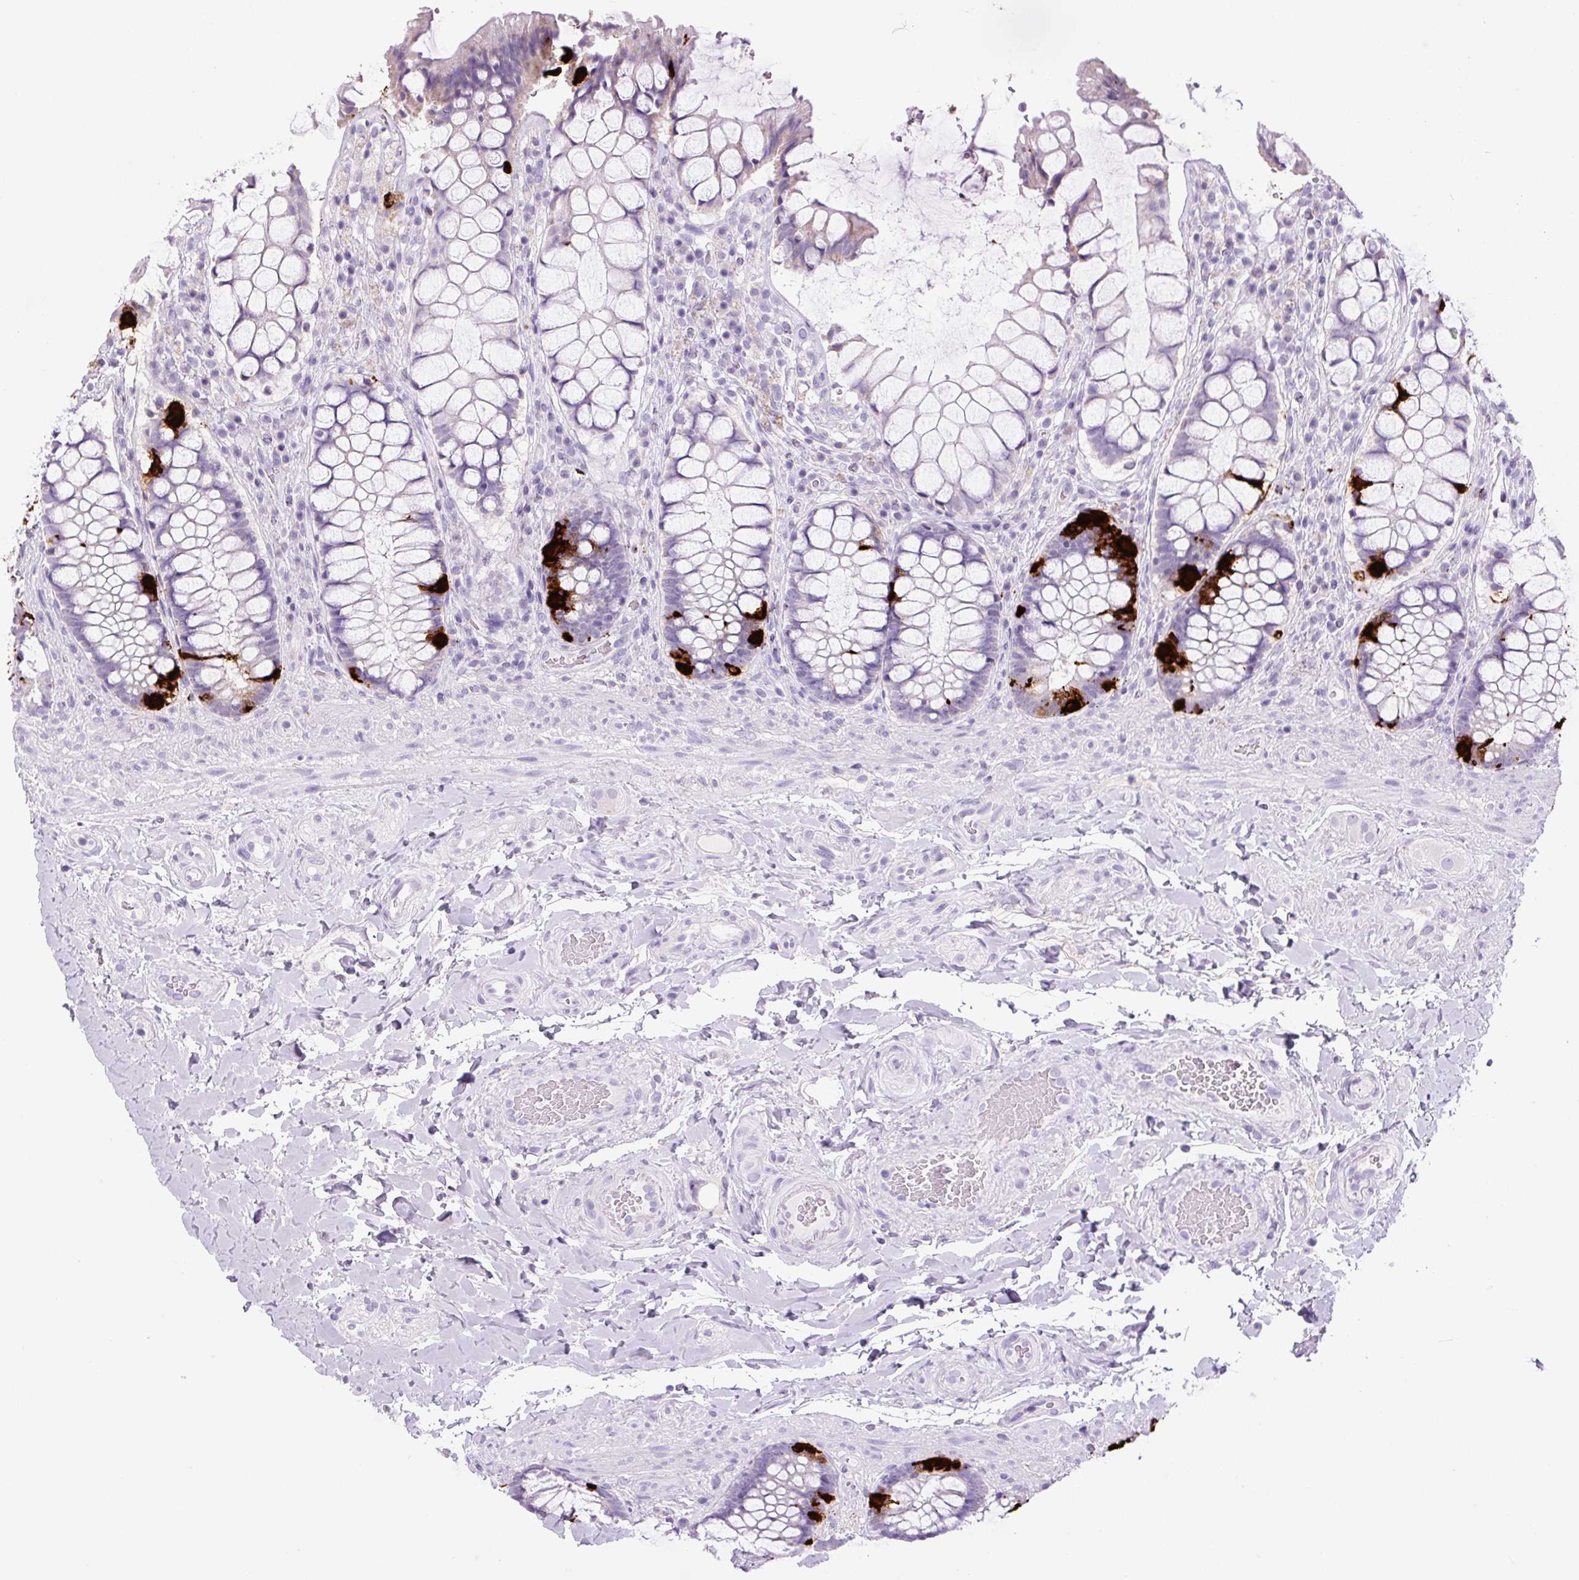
{"staining": {"intensity": "strong", "quantity": "<25%", "location": "cytoplasmic/membranous"}, "tissue": "rectum", "cell_type": "Glandular cells", "image_type": "normal", "snomed": [{"axis": "morphology", "description": "Normal tissue, NOS"}, {"axis": "topography", "description": "Rectum"}], "caption": "Unremarkable rectum demonstrates strong cytoplasmic/membranous positivity in about <25% of glandular cells.", "gene": "CHGA", "patient": {"sex": "female", "age": 58}}